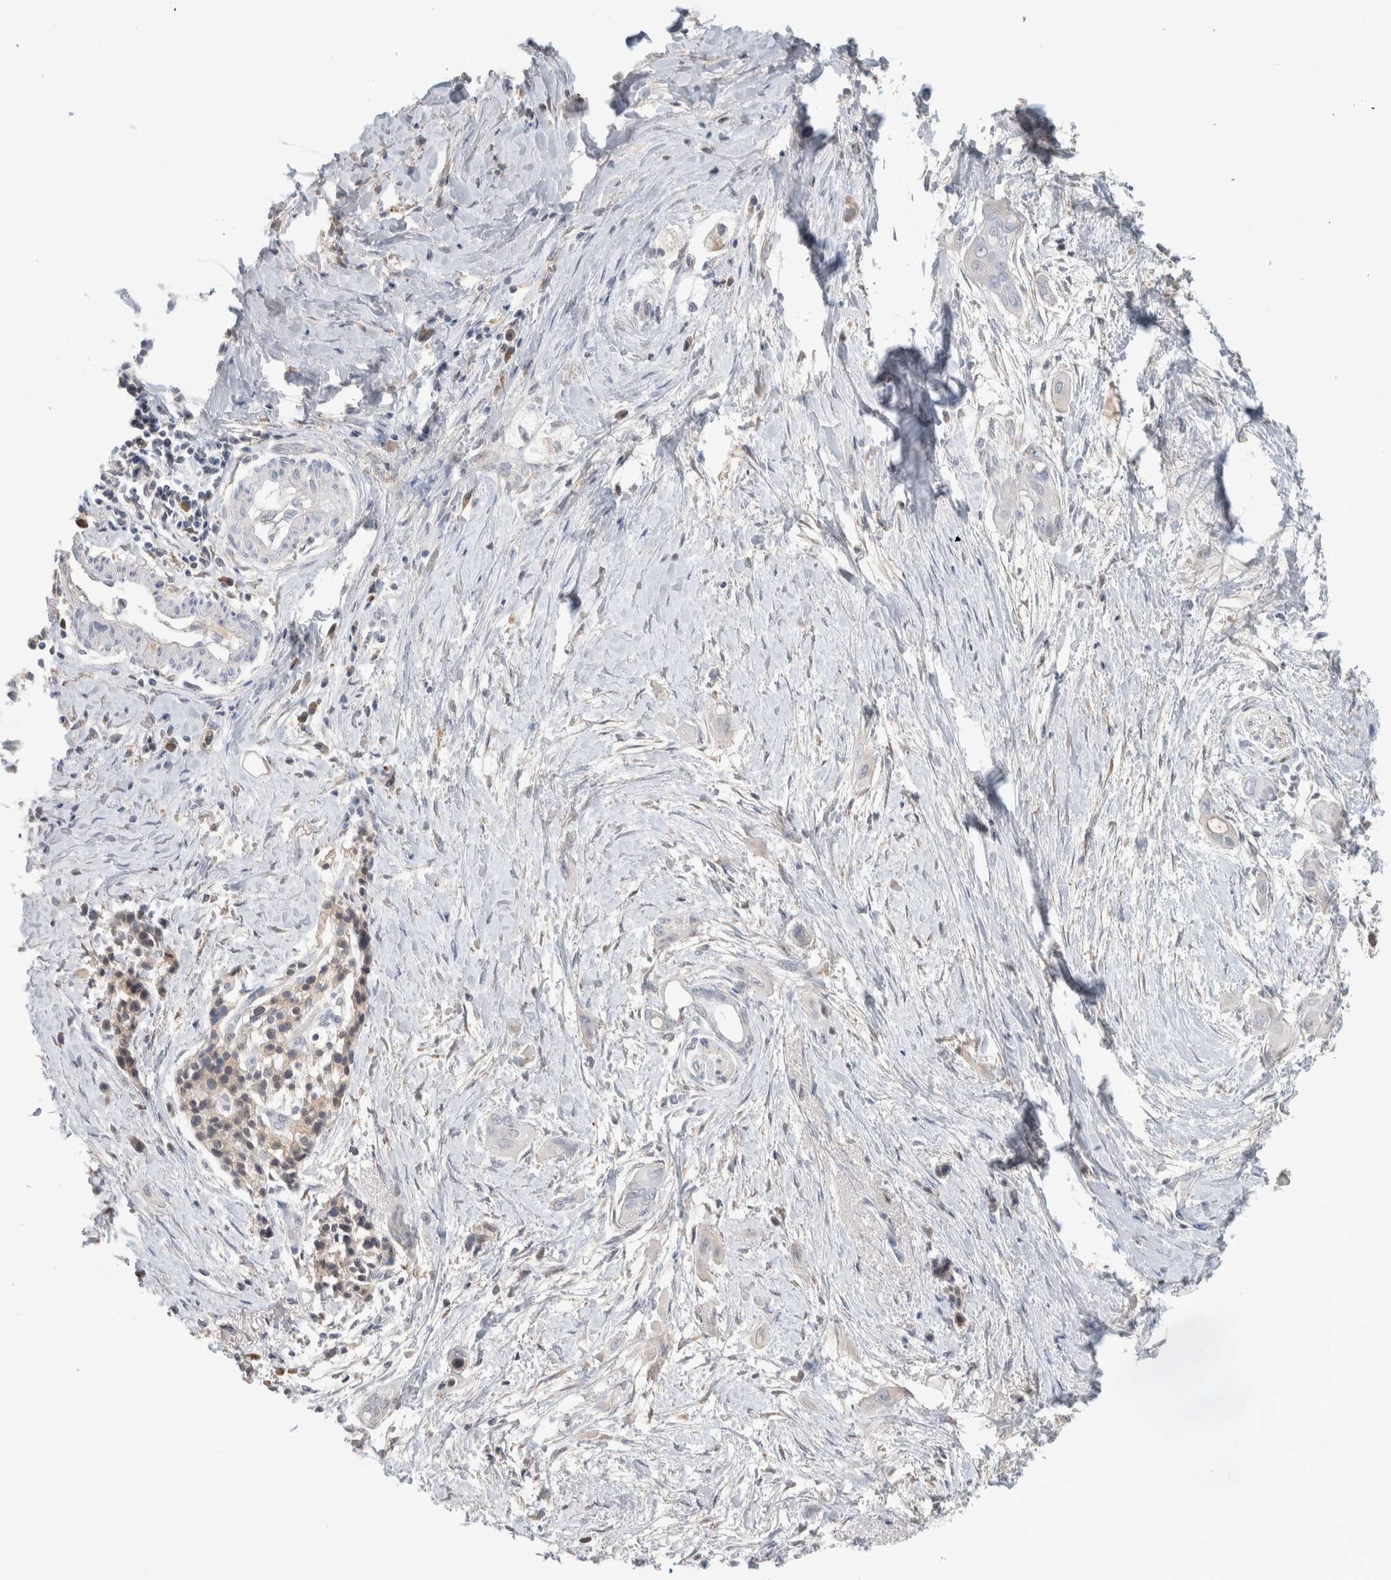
{"staining": {"intensity": "negative", "quantity": "none", "location": "none"}, "tissue": "pancreatic cancer", "cell_type": "Tumor cells", "image_type": "cancer", "snomed": [{"axis": "morphology", "description": "Adenocarcinoma, NOS"}, {"axis": "topography", "description": "Pancreas"}], "caption": "Micrograph shows no protein expression in tumor cells of pancreatic cancer (adenocarcinoma) tissue.", "gene": "DEPTOR", "patient": {"sex": "male", "age": 59}}